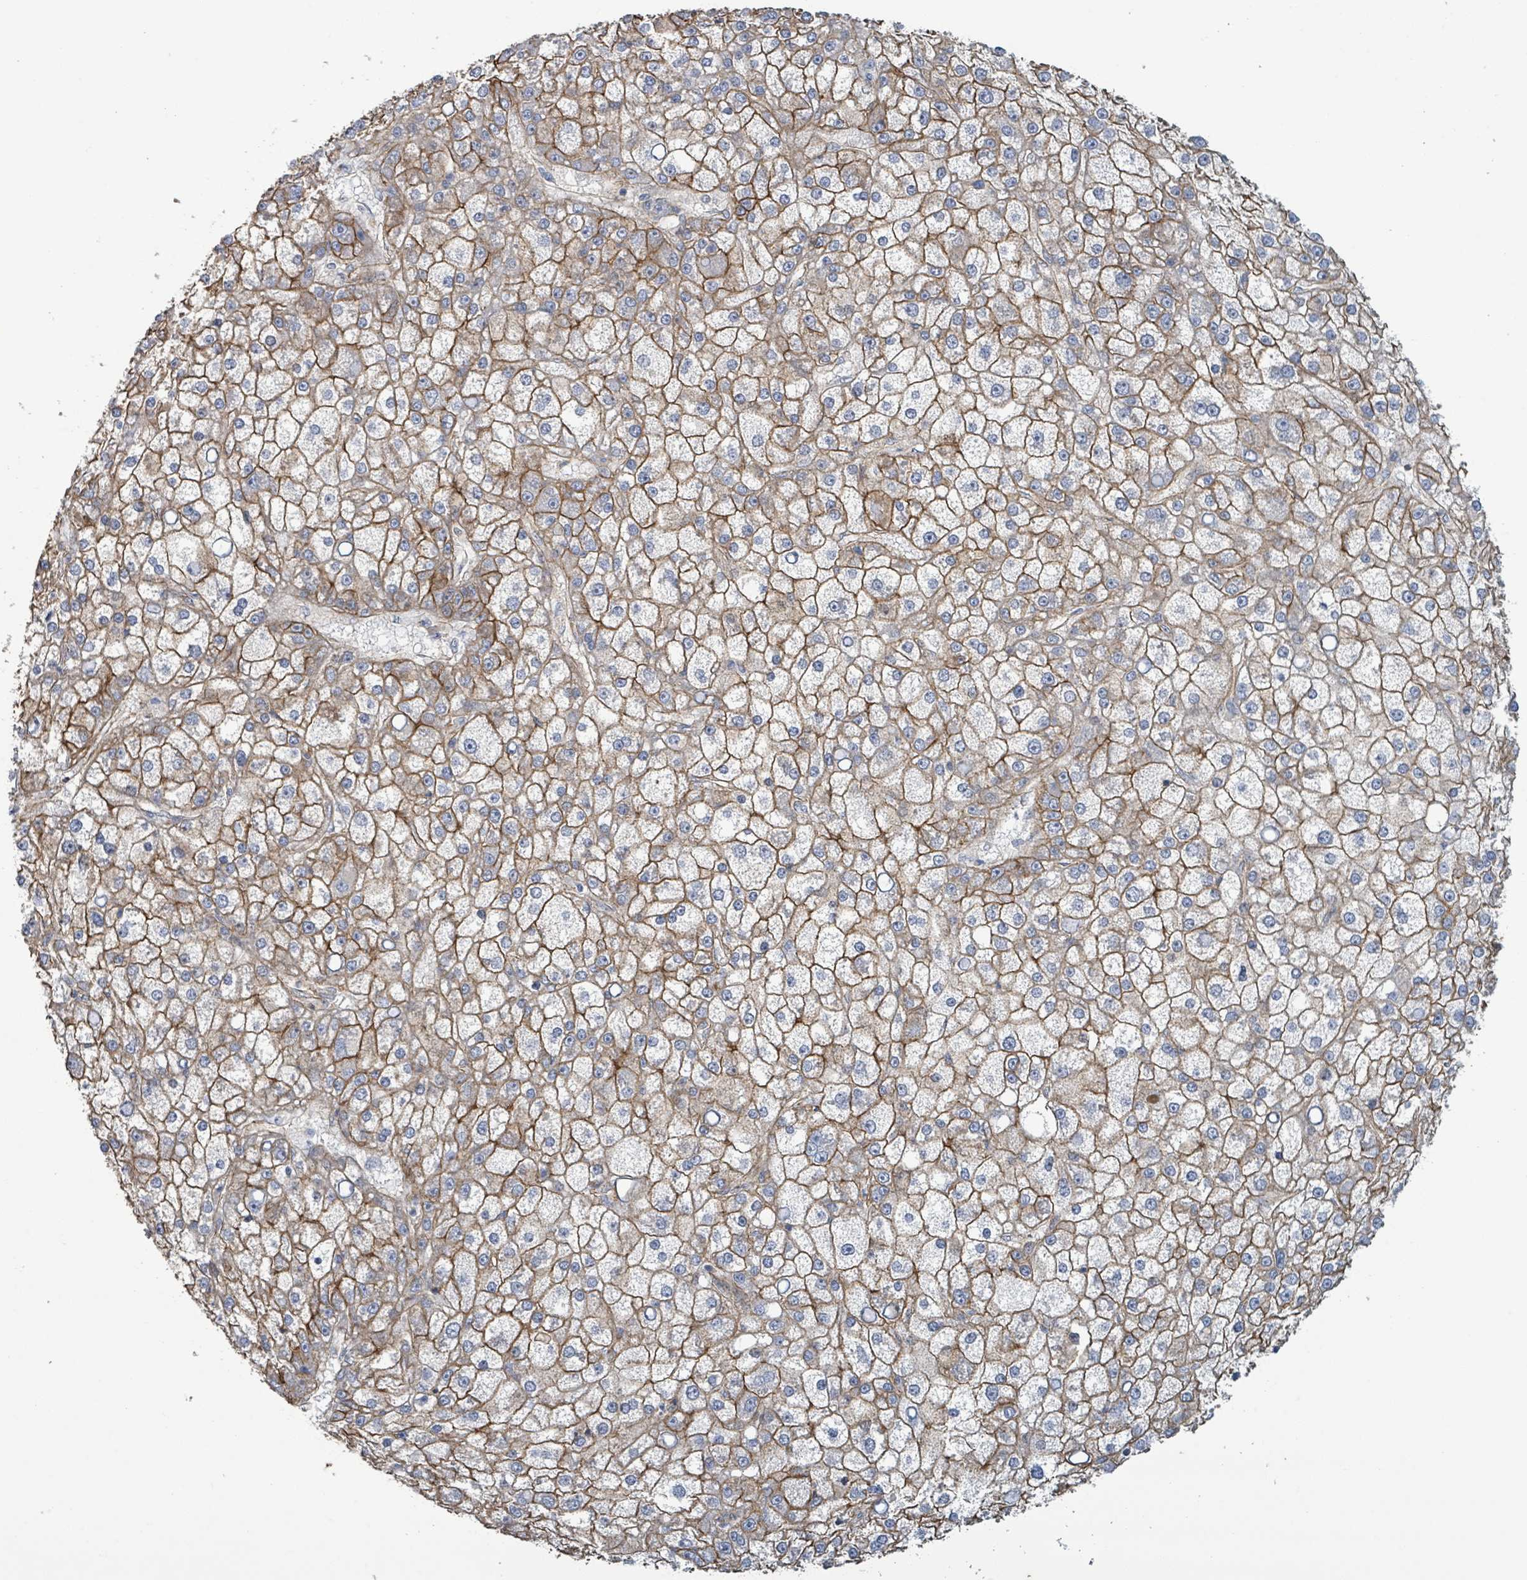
{"staining": {"intensity": "moderate", "quantity": ">75%", "location": "cytoplasmic/membranous"}, "tissue": "liver cancer", "cell_type": "Tumor cells", "image_type": "cancer", "snomed": [{"axis": "morphology", "description": "Carcinoma, Hepatocellular, NOS"}, {"axis": "topography", "description": "Liver"}], "caption": "This is a histology image of IHC staining of liver hepatocellular carcinoma, which shows moderate staining in the cytoplasmic/membranous of tumor cells.", "gene": "LDOC1", "patient": {"sex": "male", "age": 67}}